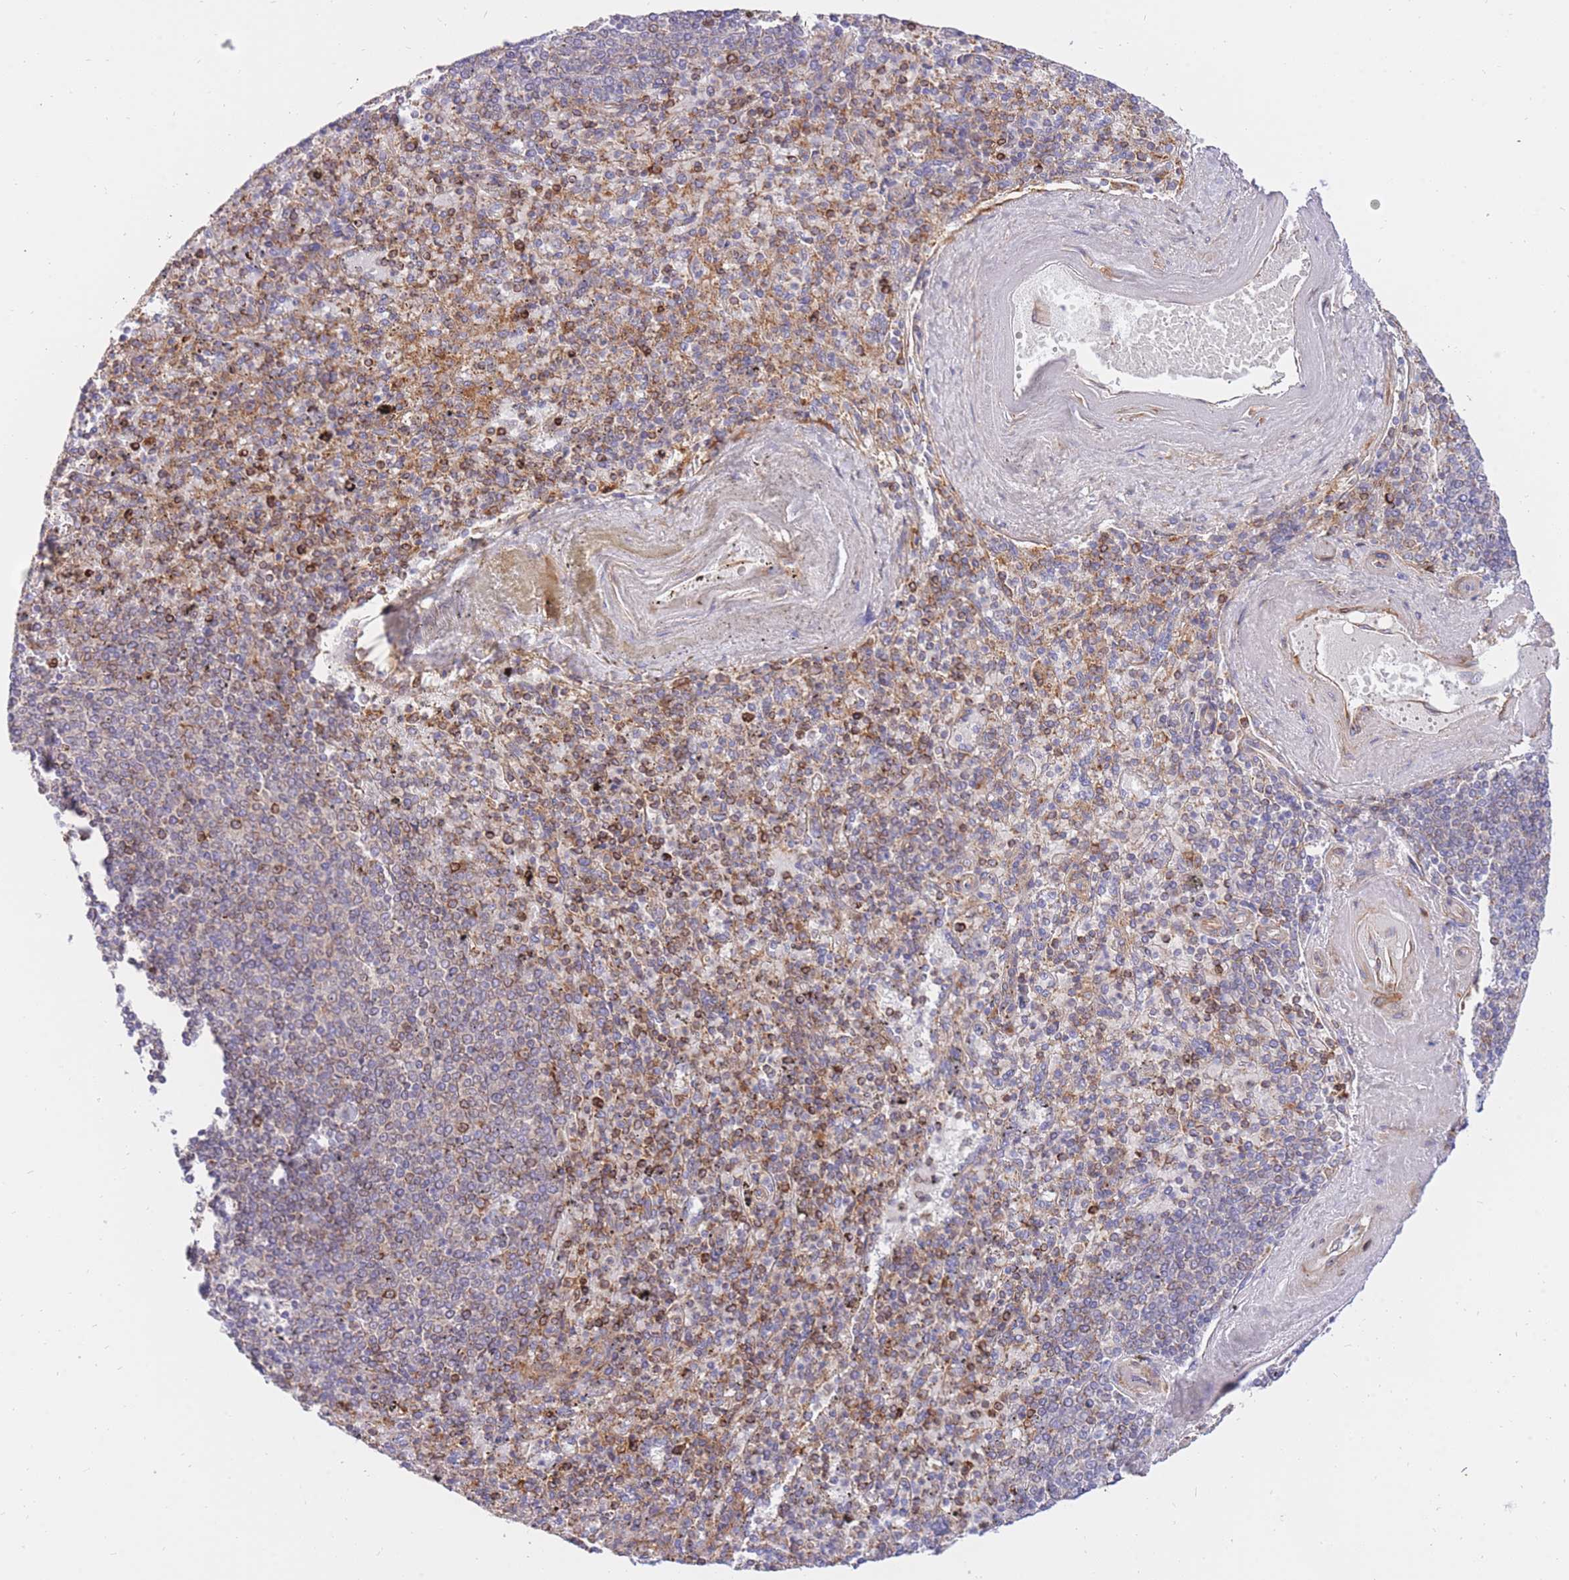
{"staining": {"intensity": "moderate", "quantity": ">75%", "location": "cytoplasmic/membranous"}, "tissue": "spleen", "cell_type": "Cells in red pulp", "image_type": "normal", "snomed": [{"axis": "morphology", "description": "Normal tissue, NOS"}, {"axis": "topography", "description": "Spleen"}], "caption": "Cells in red pulp display moderate cytoplasmic/membranous expression in approximately >75% of cells in benign spleen.", "gene": "REM1", "patient": {"sex": "male", "age": 82}}